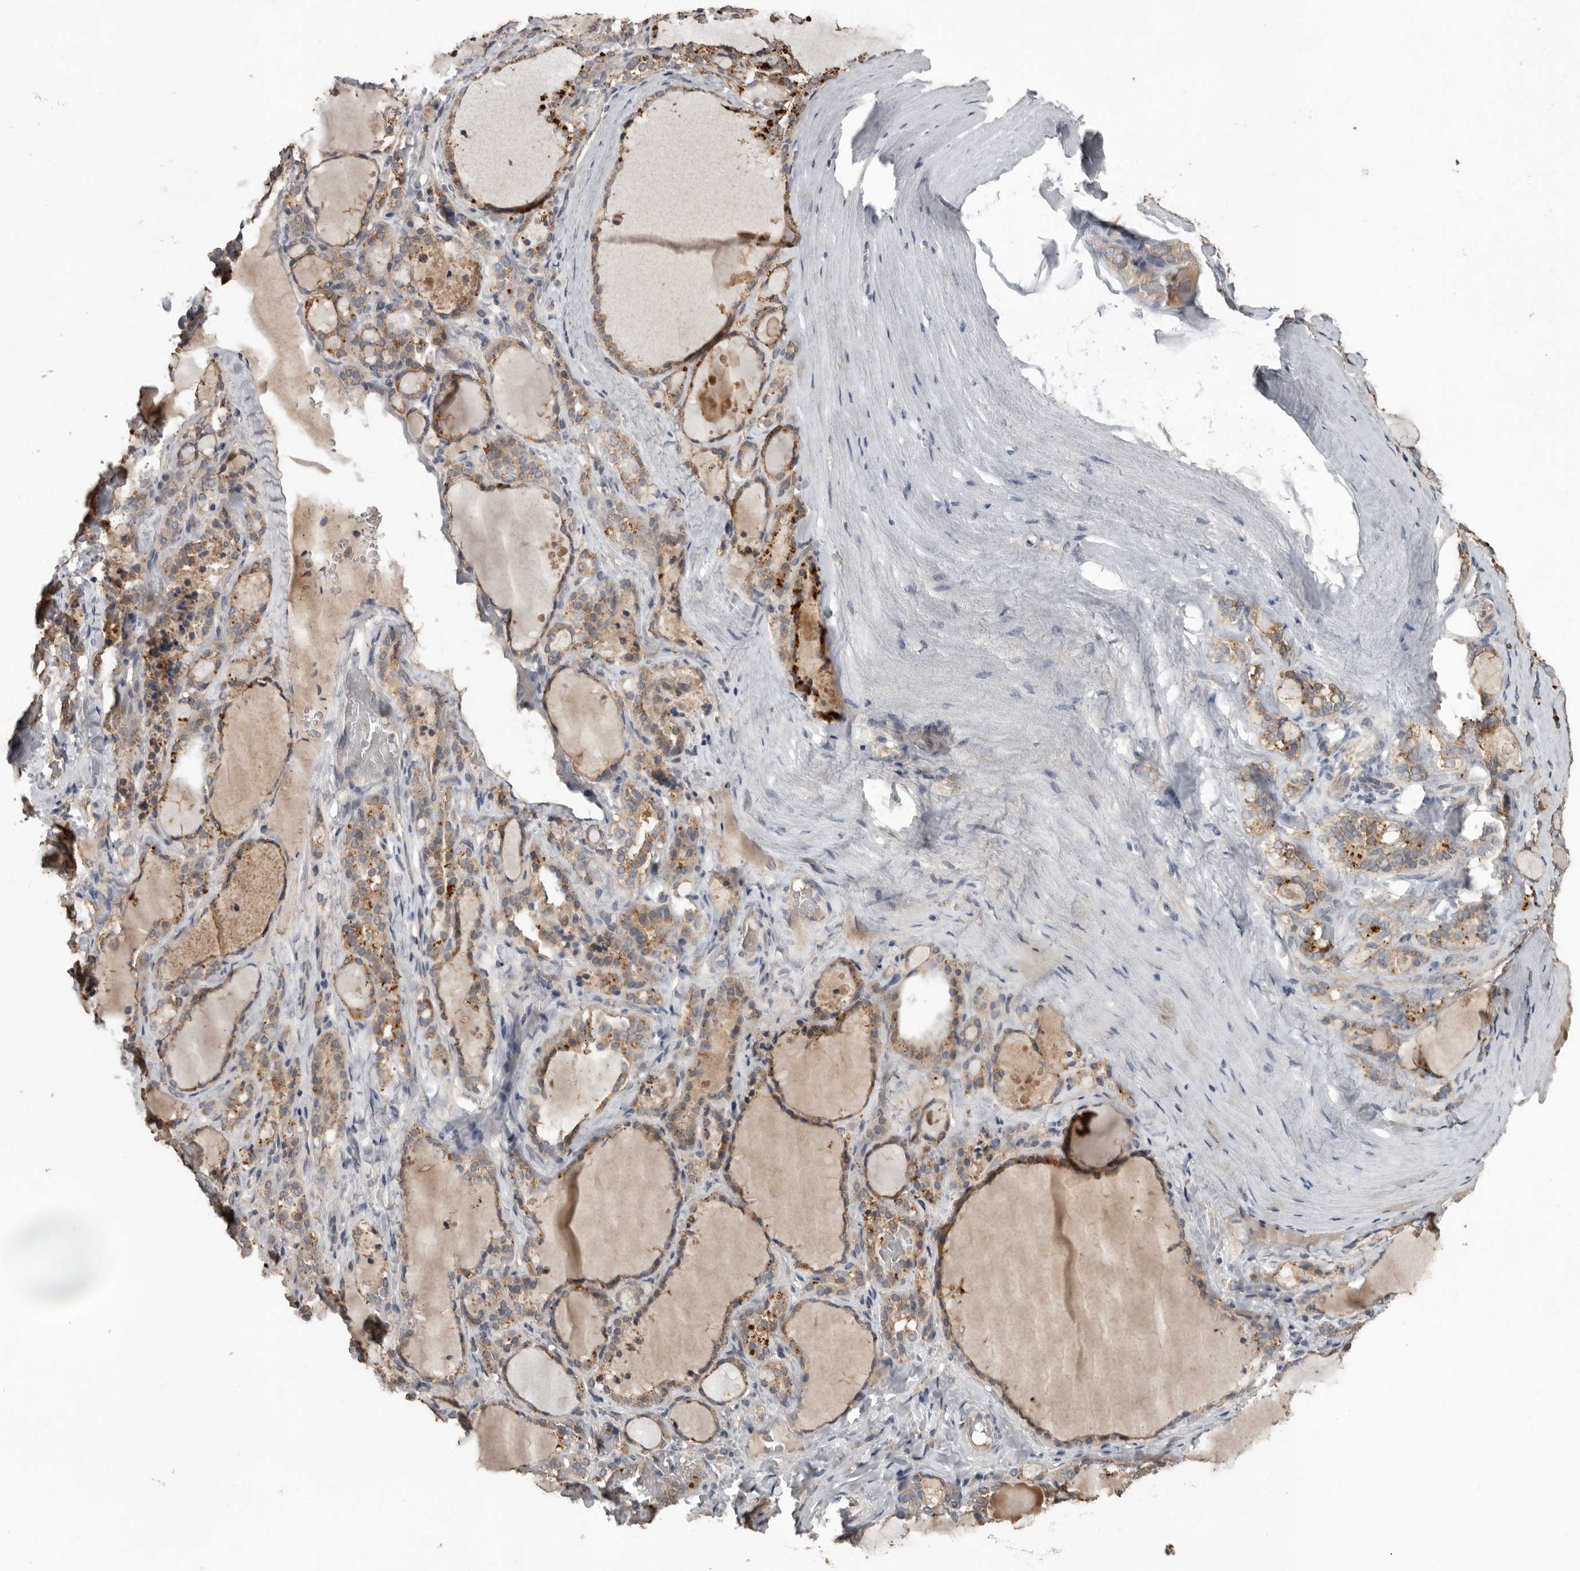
{"staining": {"intensity": "moderate", "quantity": ">75%", "location": "cytoplasmic/membranous"}, "tissue": "thyroid gland", "cell_type": "Glandular cells", "image_type": "normal", "snomed": [{"axis": "morphology", "description": "Normal tissue, NOS"}, {"axis": "topography", "description": "Thyroid gland"}], "caption": "A high-resolution photomicrograph shows immunohistochemistry staining of benign thyroid gland, which demonstrates moderate cytoplasmic/membranous expression in about >75% of glandular cells.", "gene": "MTF1", "patient": {"sex": "female", "age": 22}}